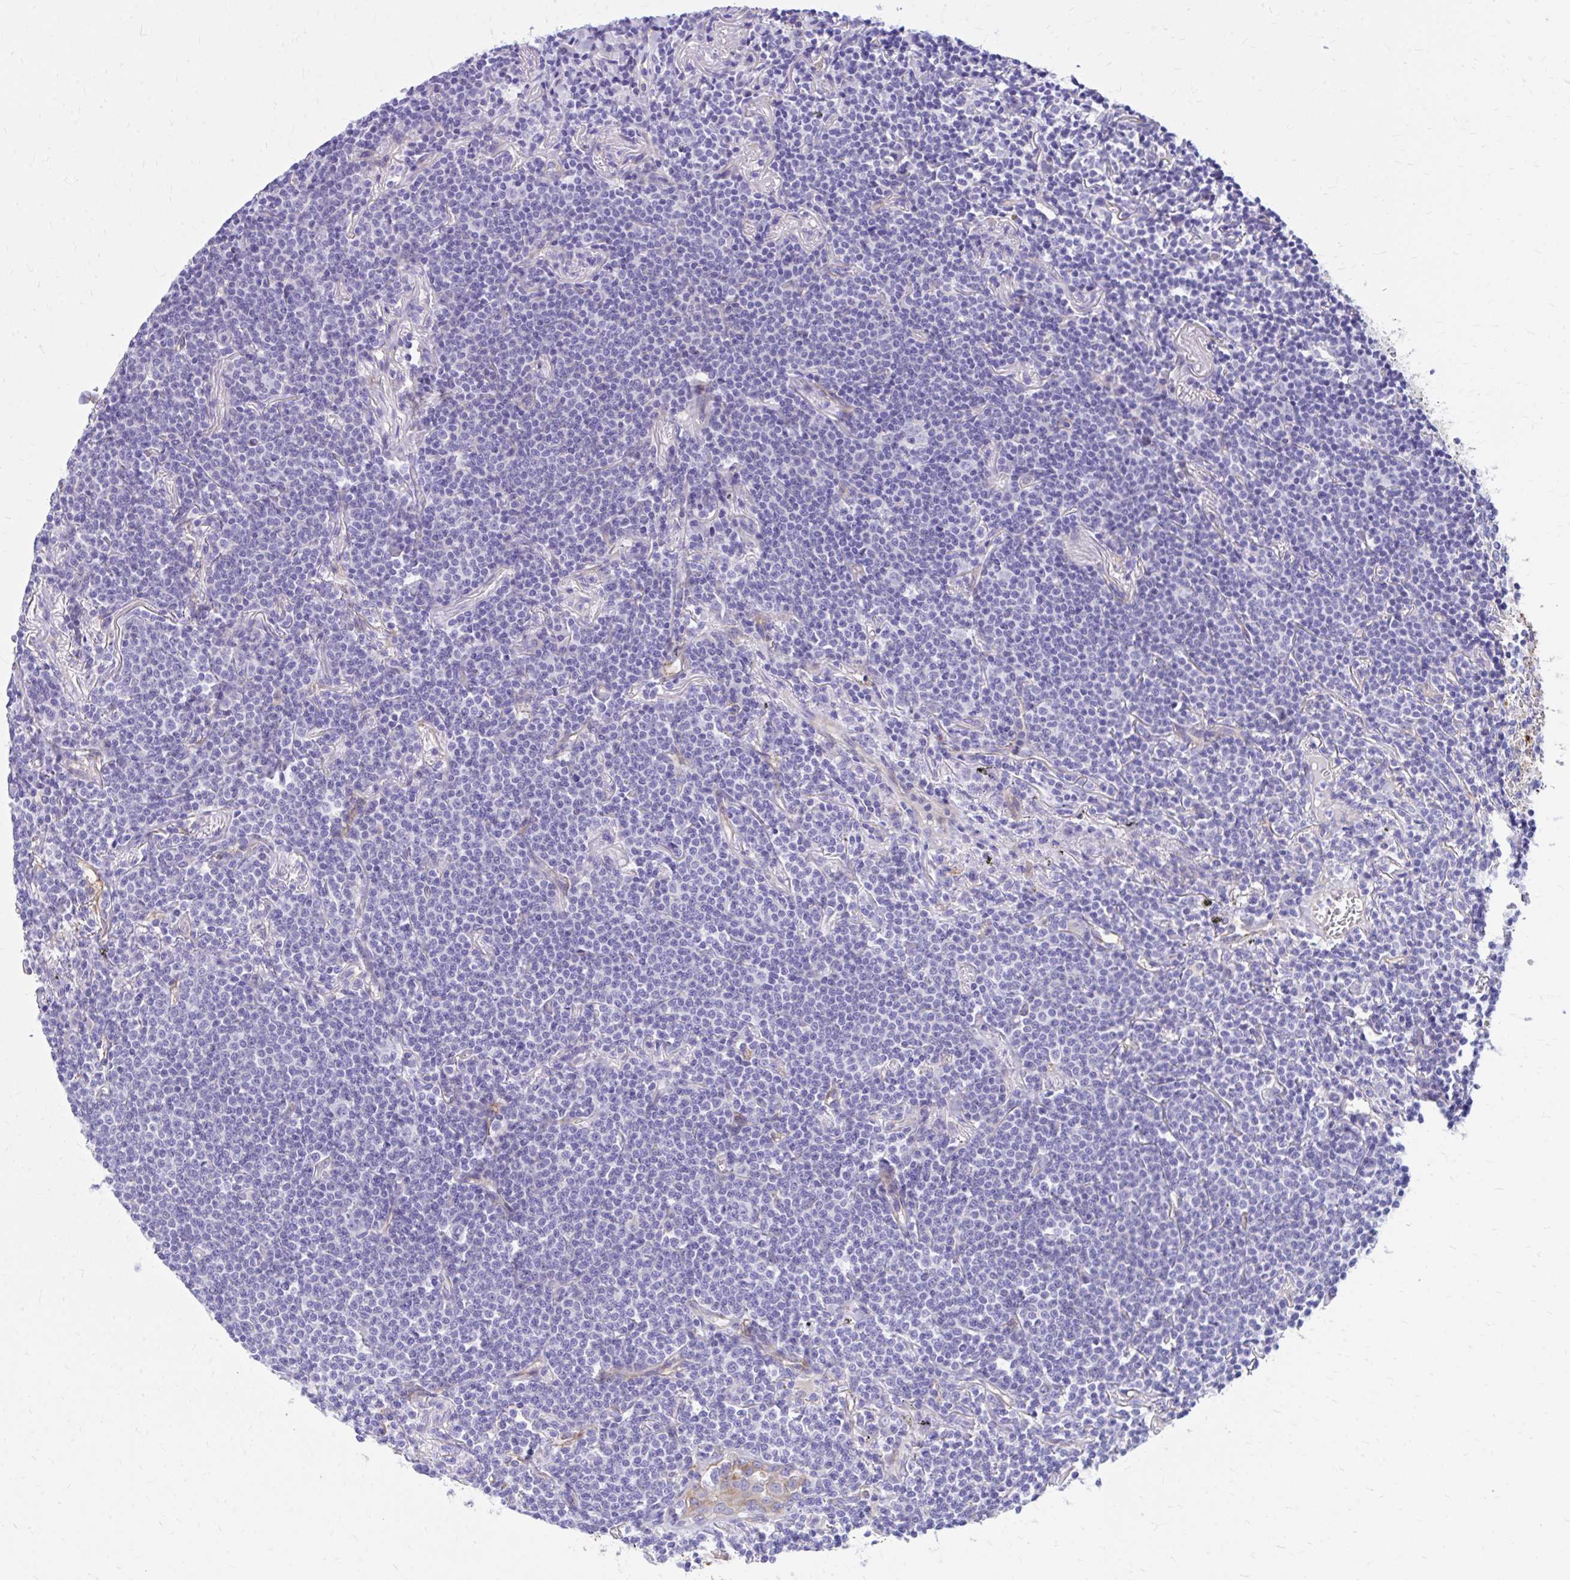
{"staining": {"intensity": "negative", "quantity": "none", "location": "none"}, "tissue": "lymphoma", "cell_type": "Tumor cells", "image_type": "cancer", "snomed": [{"axis": "morphology", "description": "Malignant lymphoma, non-Hodgkin's type, Low grade"}, {"axis": "topography", "description": "Lung"}], "caption": "An immunohistochemistry micrograph of malignant lymphoma, non-Hodgkin's type (low-grade) is shown. There is no staining in tumor cells of malignant lymphoma, non-Hodgkin's type (low-grade). (DAB (3,3'-diaminobenzidine) IHC with hematoxylin counter stain).", "gene": "EPB41L1", "patient": {"sex": "female", "age": 71}}